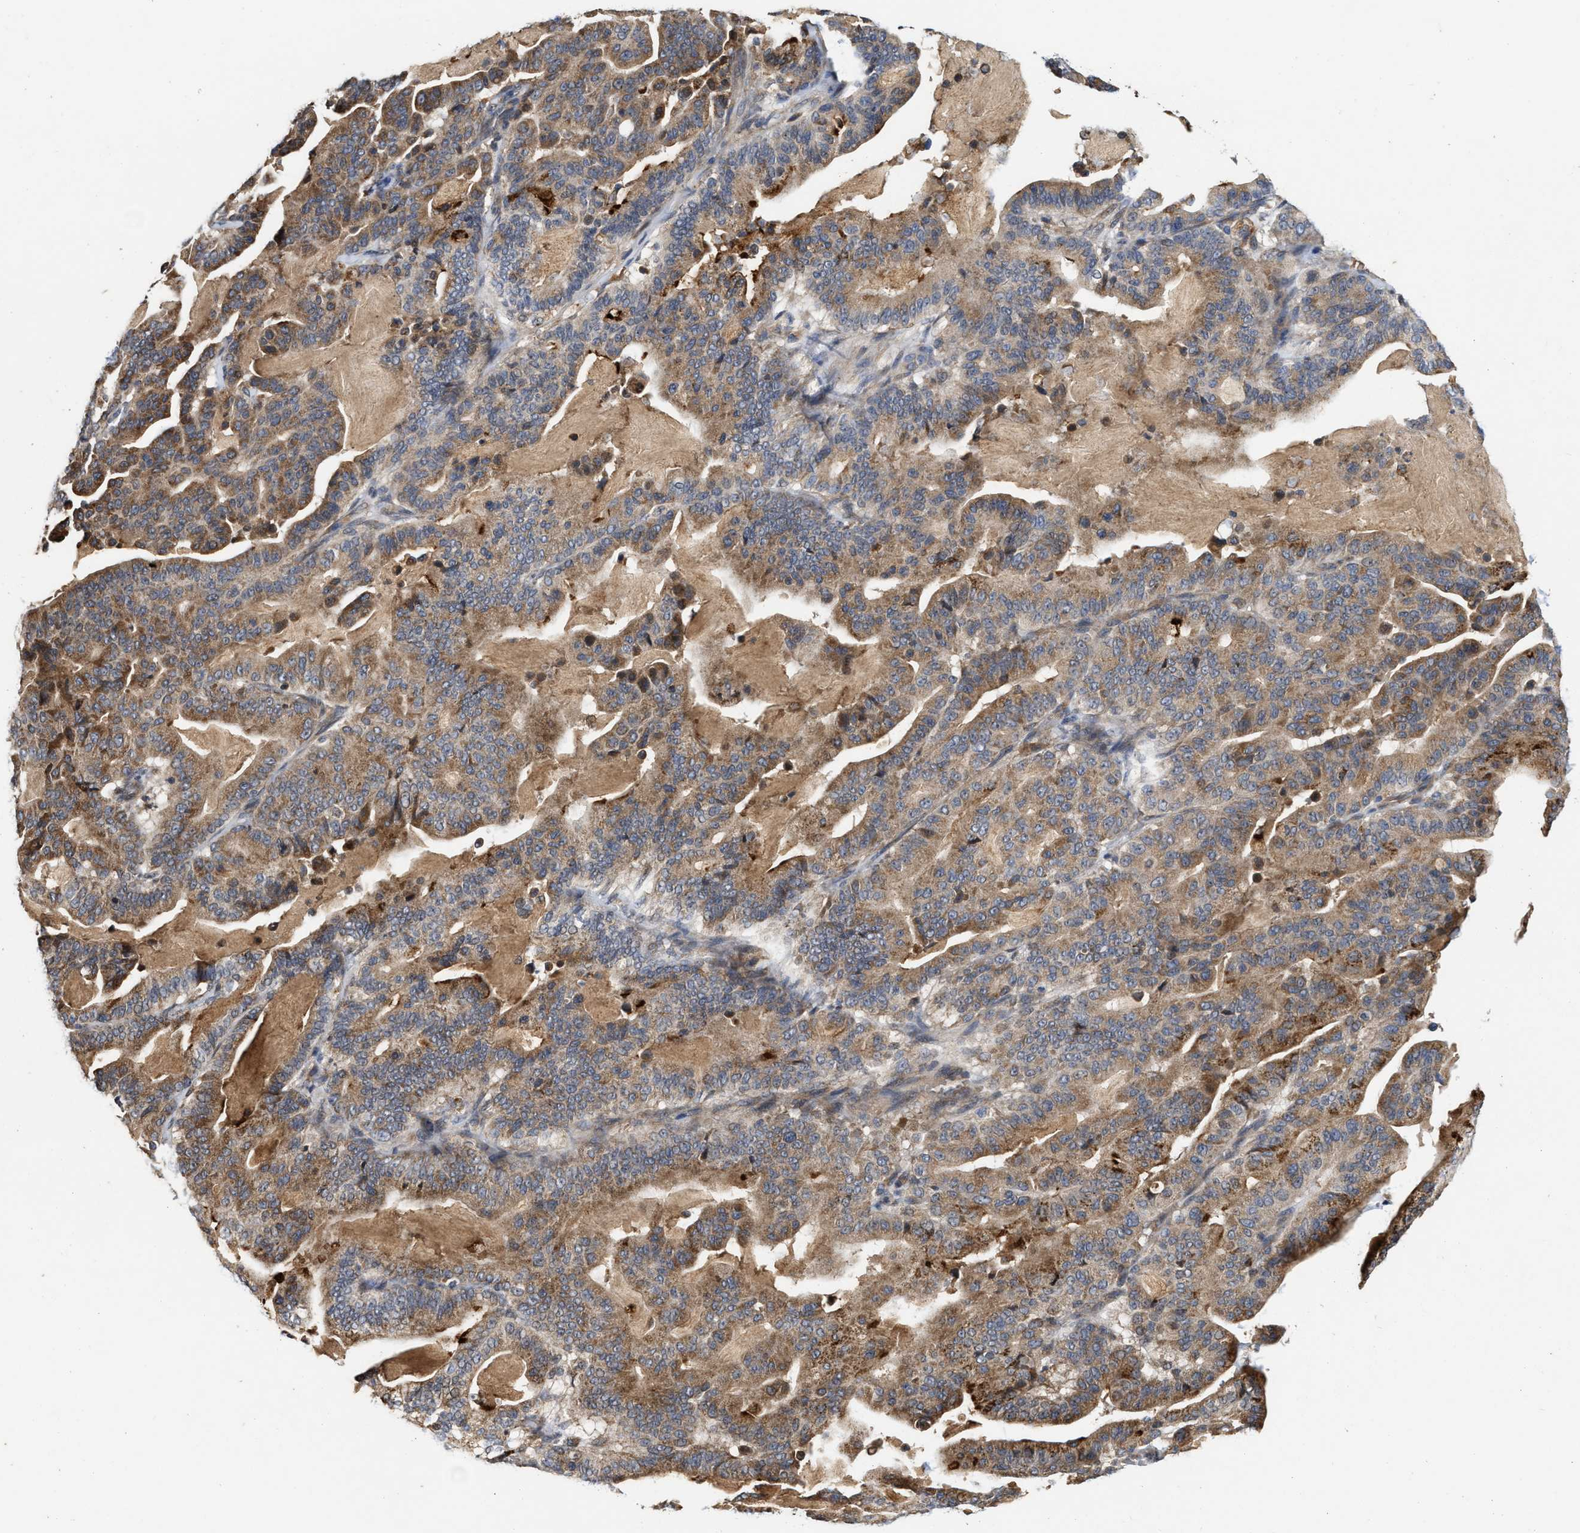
{"staining": {"intensity": "moderate", "quantity": ">75%", "location": "cytoplasmic/membranous"}, "tissue": "pancreatic cancer", "cell_type": "Tumor cells", "image_type": "cancer", "snomed": [{"axis": "morphology", "description": "Adenocarcinoma, NOS"}, {"axis": "topography", "description": "Pancreas"}], "caption": "The immunohistochemical stain labels moderate cytoplasmic/membranous staining in tumor cells of pancreatic cancer tissue.", "gene": "CFLAR", "patient": {"sex": "male", "age": 63}}